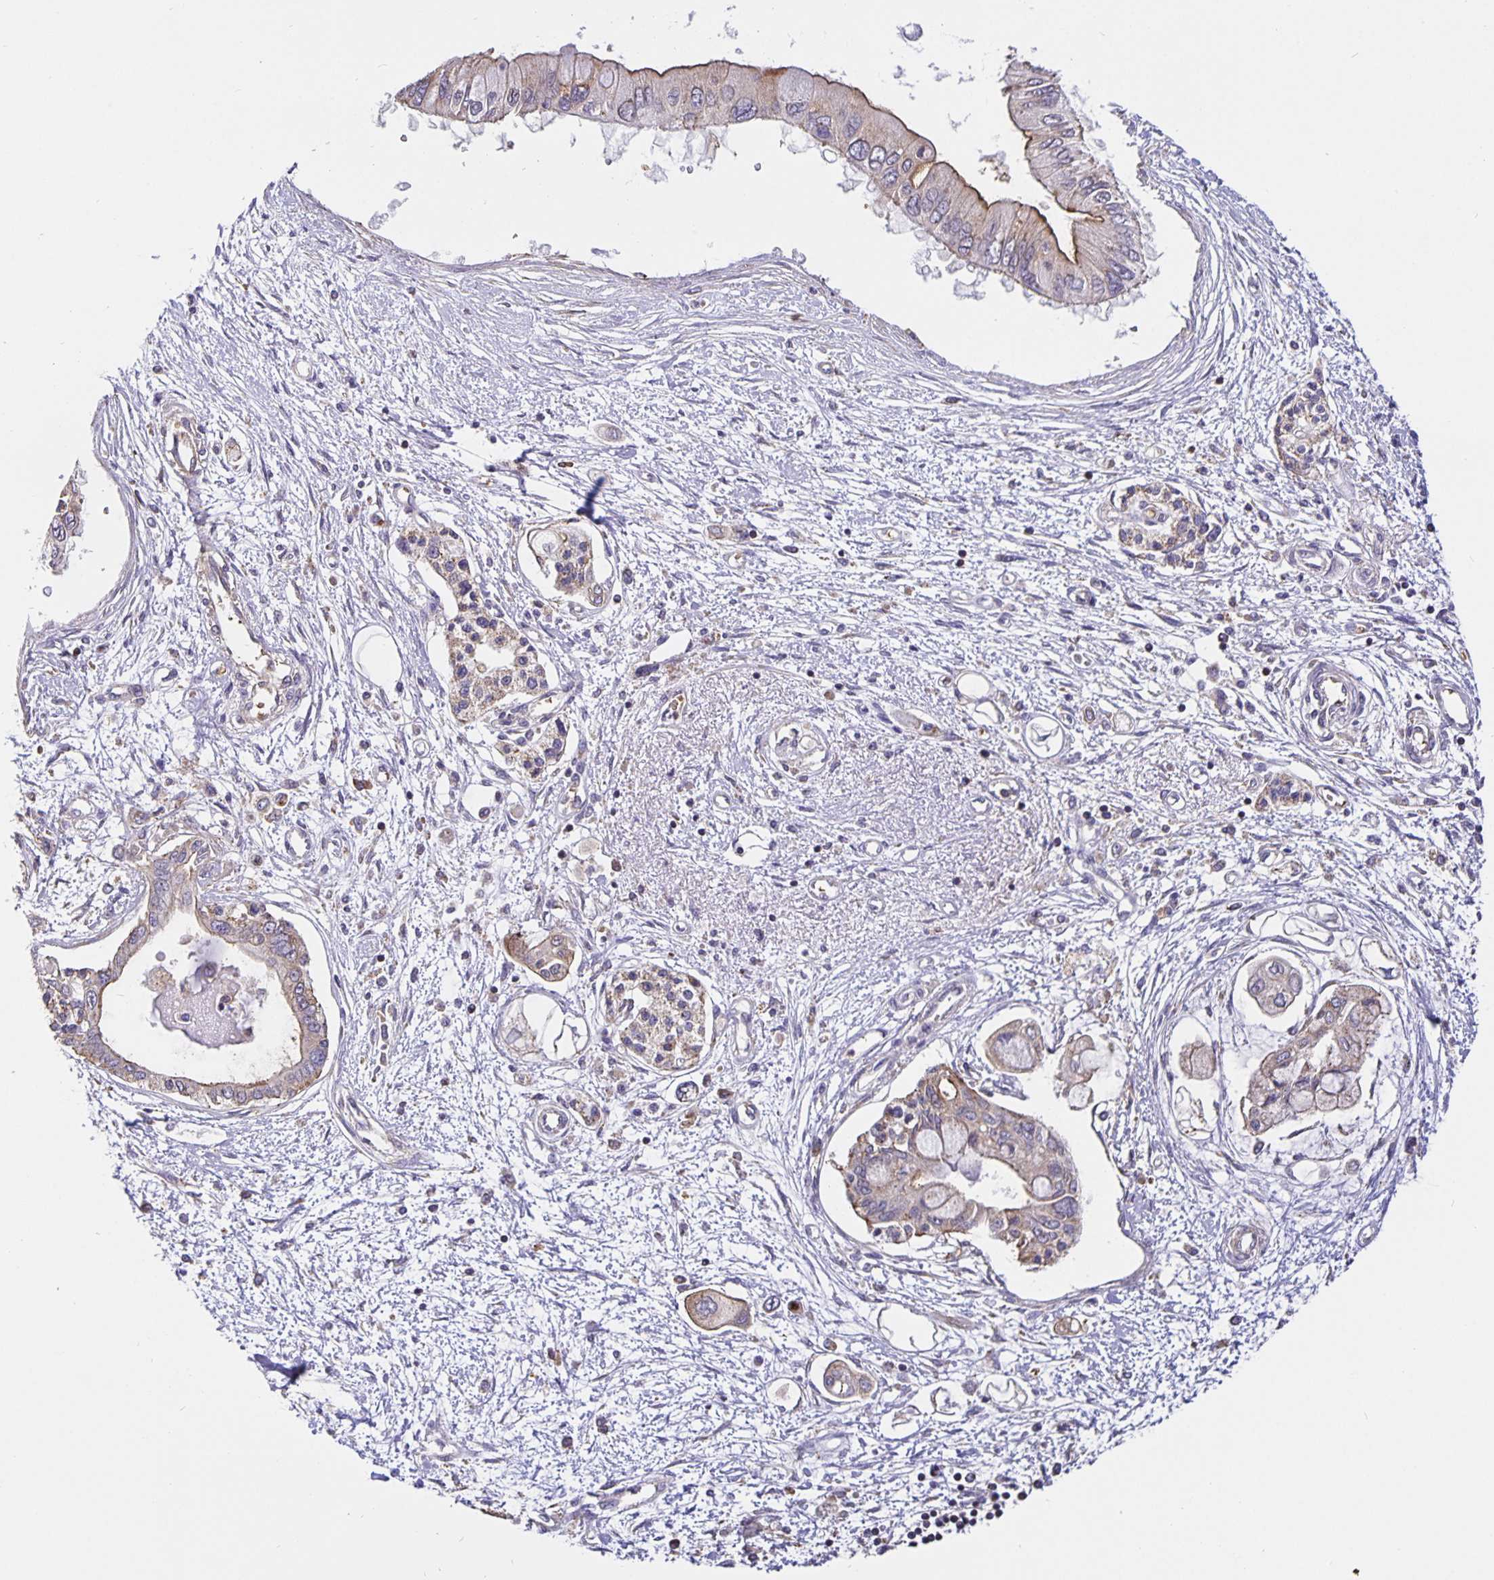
{"staining": {"intensity": "moderate", "quantity": "<25%", "location": "cytoplasmic/membranous"}, "tissue": "pancreatic cancer", "cell_type": "Tumor cells", "image_type": "cancer", "snomed": [{"axis": "morphology", "description": "Adenocarcinoma, NOS"}, {"axis": "topography", "description": "Pancreas"}], "caption": "This photomicrograph reveals immunohistochemistry (IHC) staining of human pancreatic cancer (adenocarcinoma), with low moderate cytoplasmic/membranous positivity in about <25% of tumor cells.", "gene": "TMEM71", "patient": {"sex": "female", "age": 77}}